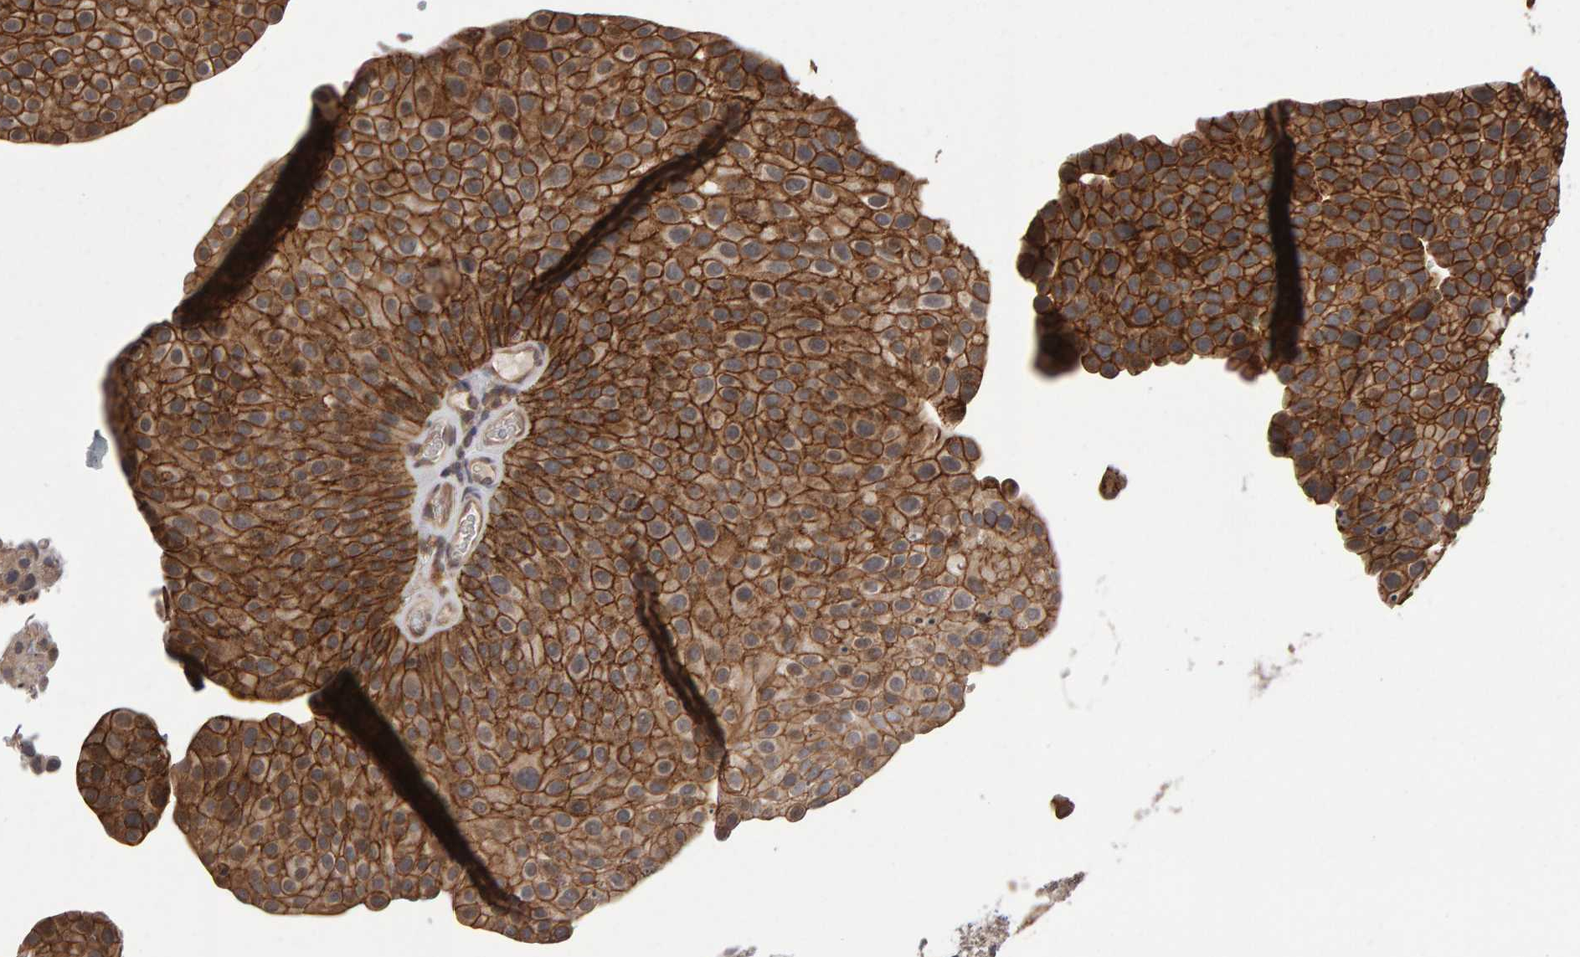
{"staining": {"intensity": "moderate", "quantity": ">75%", "location": "cytoplasmic/membranous"}, "tissue": "urothelial cancer", "cell_type": "Tumor cells", "image_type": "cancer", "snomed": [{"axis": "morphology", "description": "Urothelial carcinoma, Low grade"}, {"axis": "topography", "description": "Smooth muscle"}, {"axis": "topography", "description": "Urinary bladder"}], "caption": "Immunohistochemical staining of low-grade urothelial carcinoma exhibits moderate cytoplasmic/membranous protein expression in about >75% of tumor cells.", "gene": "SCRIB", "patient": {"sex": "male", "age": 60}}